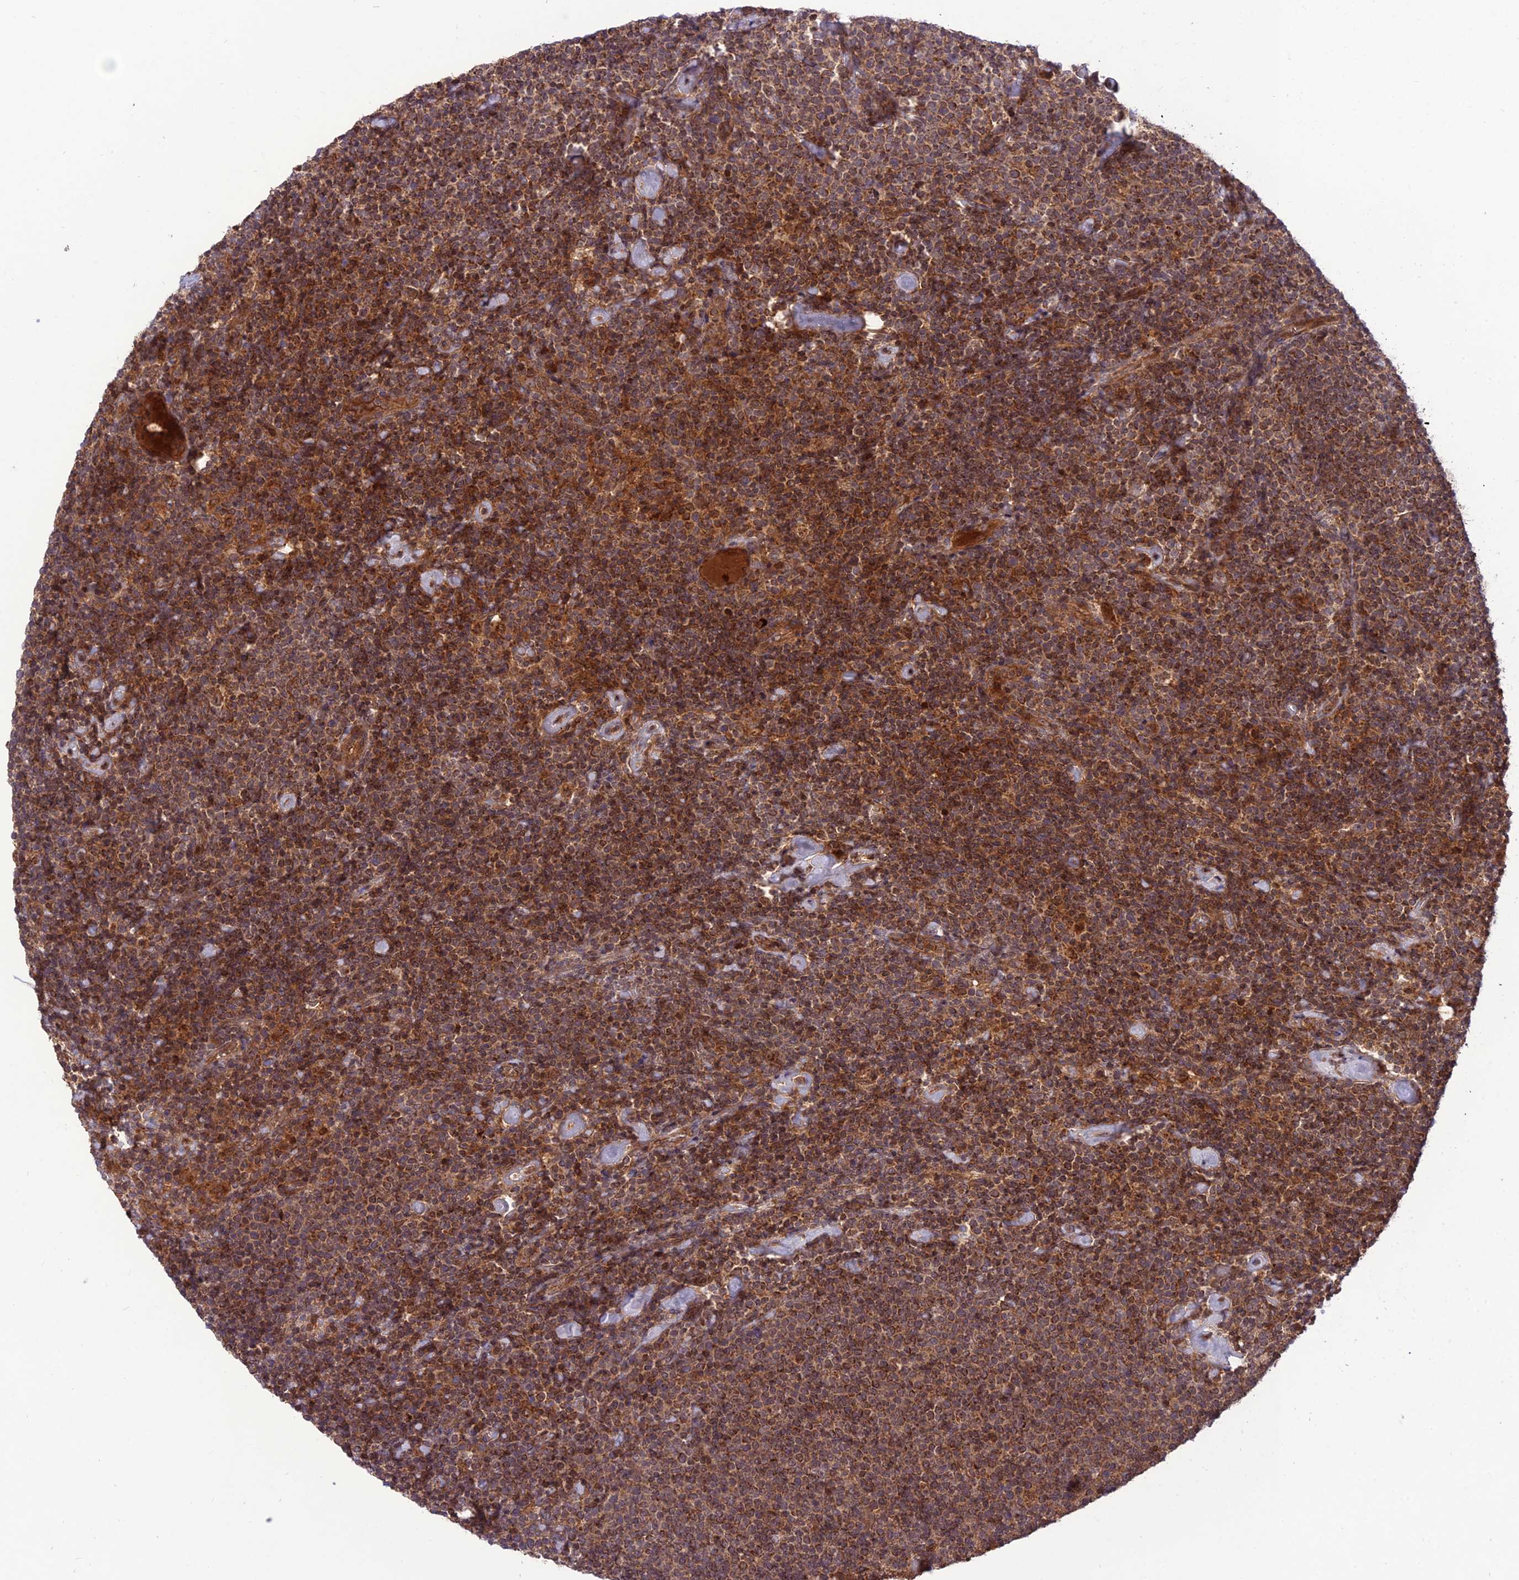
{"staining": {"intensity": "moderate", "quantity": ">75%", "location": "cytoplasmic/membranous"}, "tissue": "lymphoma", "cell_type": "Tumor cells", "image_type": "cancer", "snomed": [{"axis": "morphology", "description": "Malignant lymphoma, non-Hodgkin's type, High grade"}, {"axis": "topography", "description": "Lymph node"}], "caption": "Malignant lymphoma, non-Hodgkin's type (high-grade) stained for a protein (brown) demonstrates moderate cytoplasmic/membranous positive expression in about >75% of tumor cells.", "gene": "NDUFC1", "patient": {"sex": "male", "age": 61}}